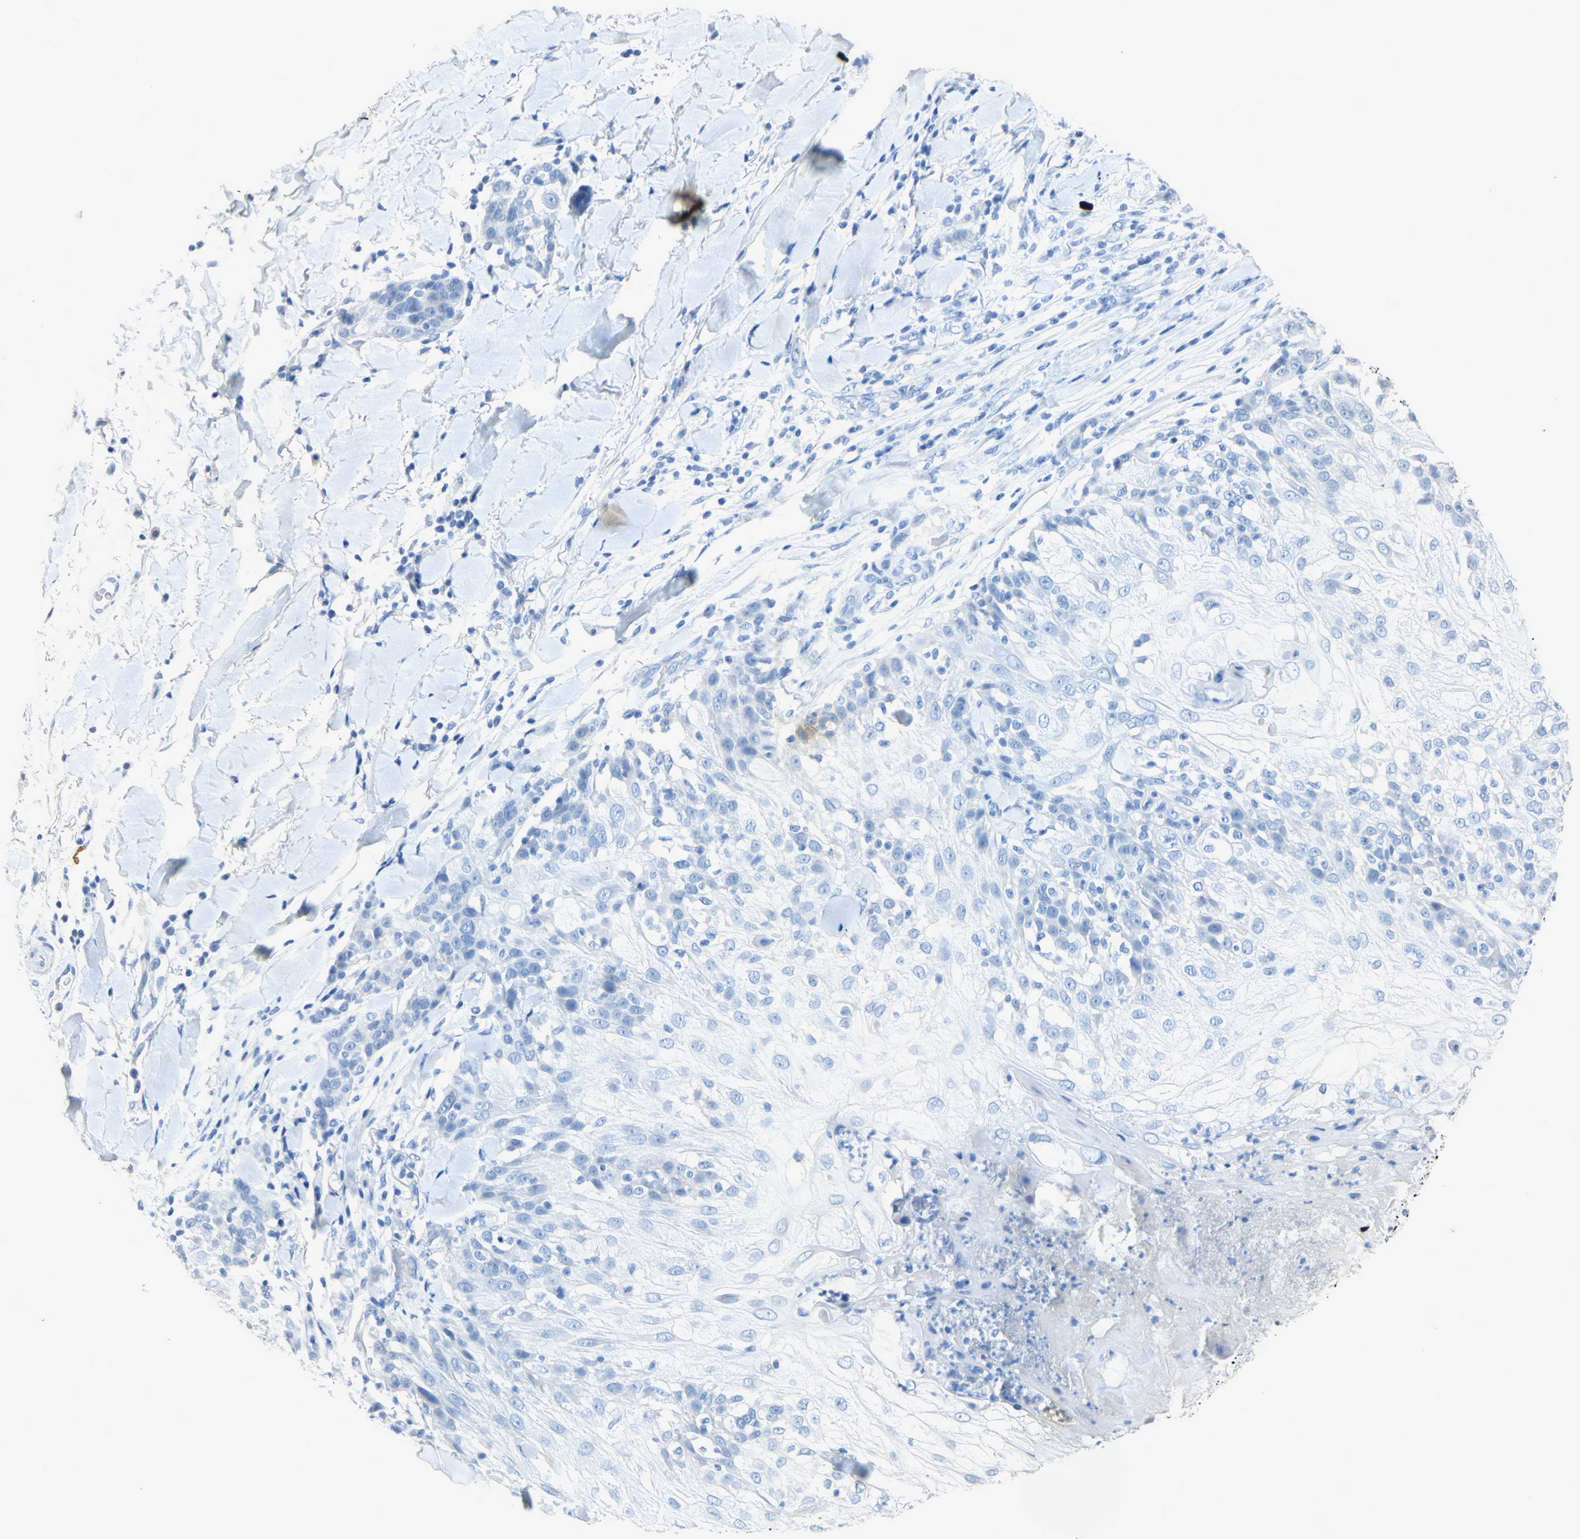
{"staining": {"intensity": "negative", "quantity": "none", "location": "none"}, "tissue": "skin cancer", "cell_type": "Tumor cells", "image_type": "cancer", "snomed": [{"axis": "morphology", "description": "Normal tissue, NOS"}, {"axis": "morphology", "description": "Squamous cell carcinoma, NOS"}, {"axis": "topography", "description": "Skin"}], "caption": "Skin cancer stained for a protein using IHC exhibits no staining tumor cells.", "gene": "CA3", "patient": {"sex": "female", "age": 83}}